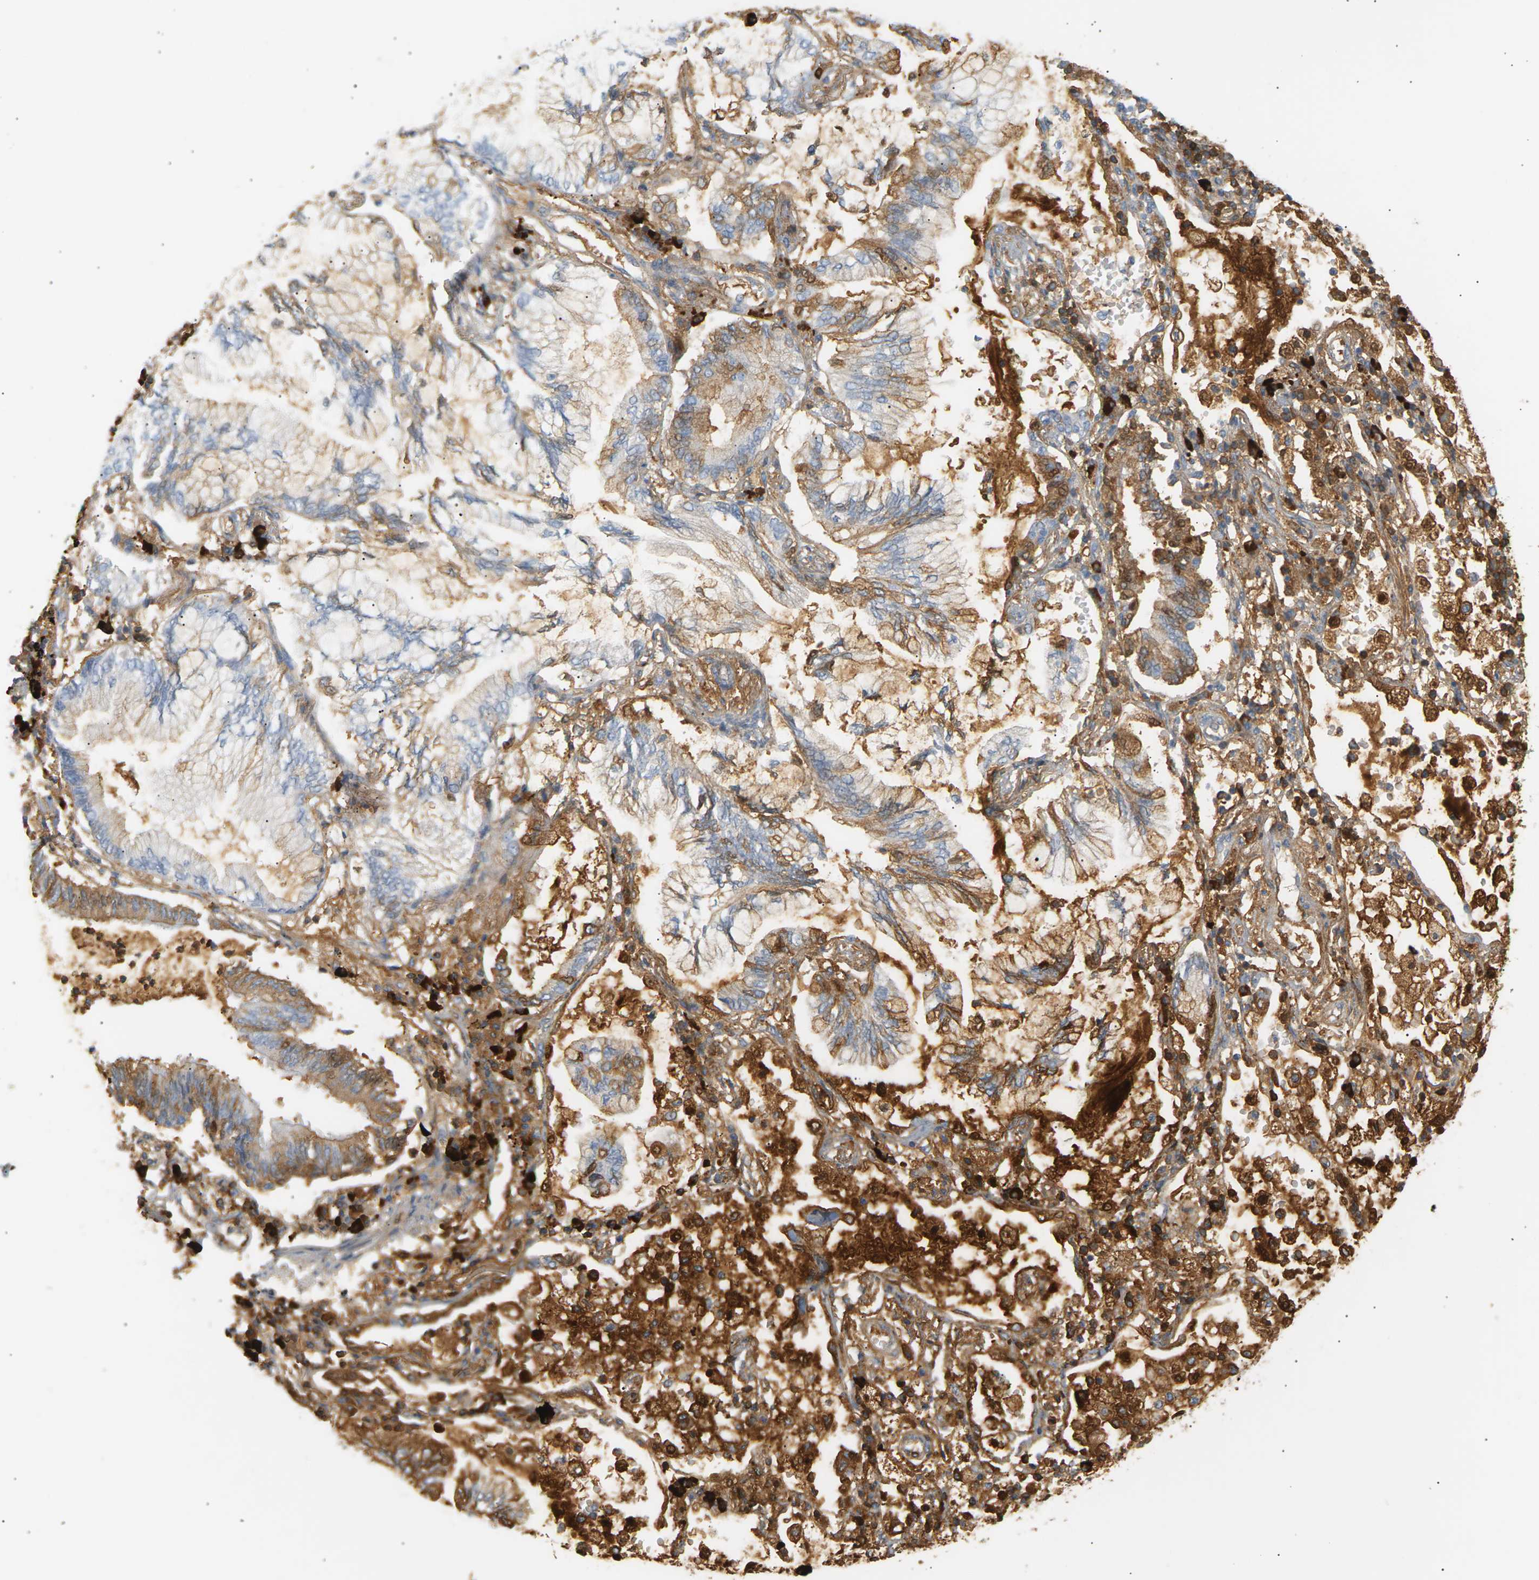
{"staining": {"intensity": "moderate", "quantity": "25%-75%", "location": "cytoplasmic/membranous"}, "tissue": "lung cancer", "cell_type": "Tumor cells", "image_type": "cancer", "snomed": [{"axis": "morphology", "description": "Normal tissue, NOS"}, {"axis": "morphology", "description": "Adenocarcinoma, NOS"}, {"axis": "topography", "description": "Bronchus"}, {"axis": "topography", "description": "Lung"}], "caption": "The photomicrograph shows immunohistochemical staining of adenocarcinoma (lung). There is moderate cytoplasmic/membranous expression is identified in about 25%-75% of tumor cells.", "gene": "IGLC3", "patient": {"sex": "female", "age": 70}}